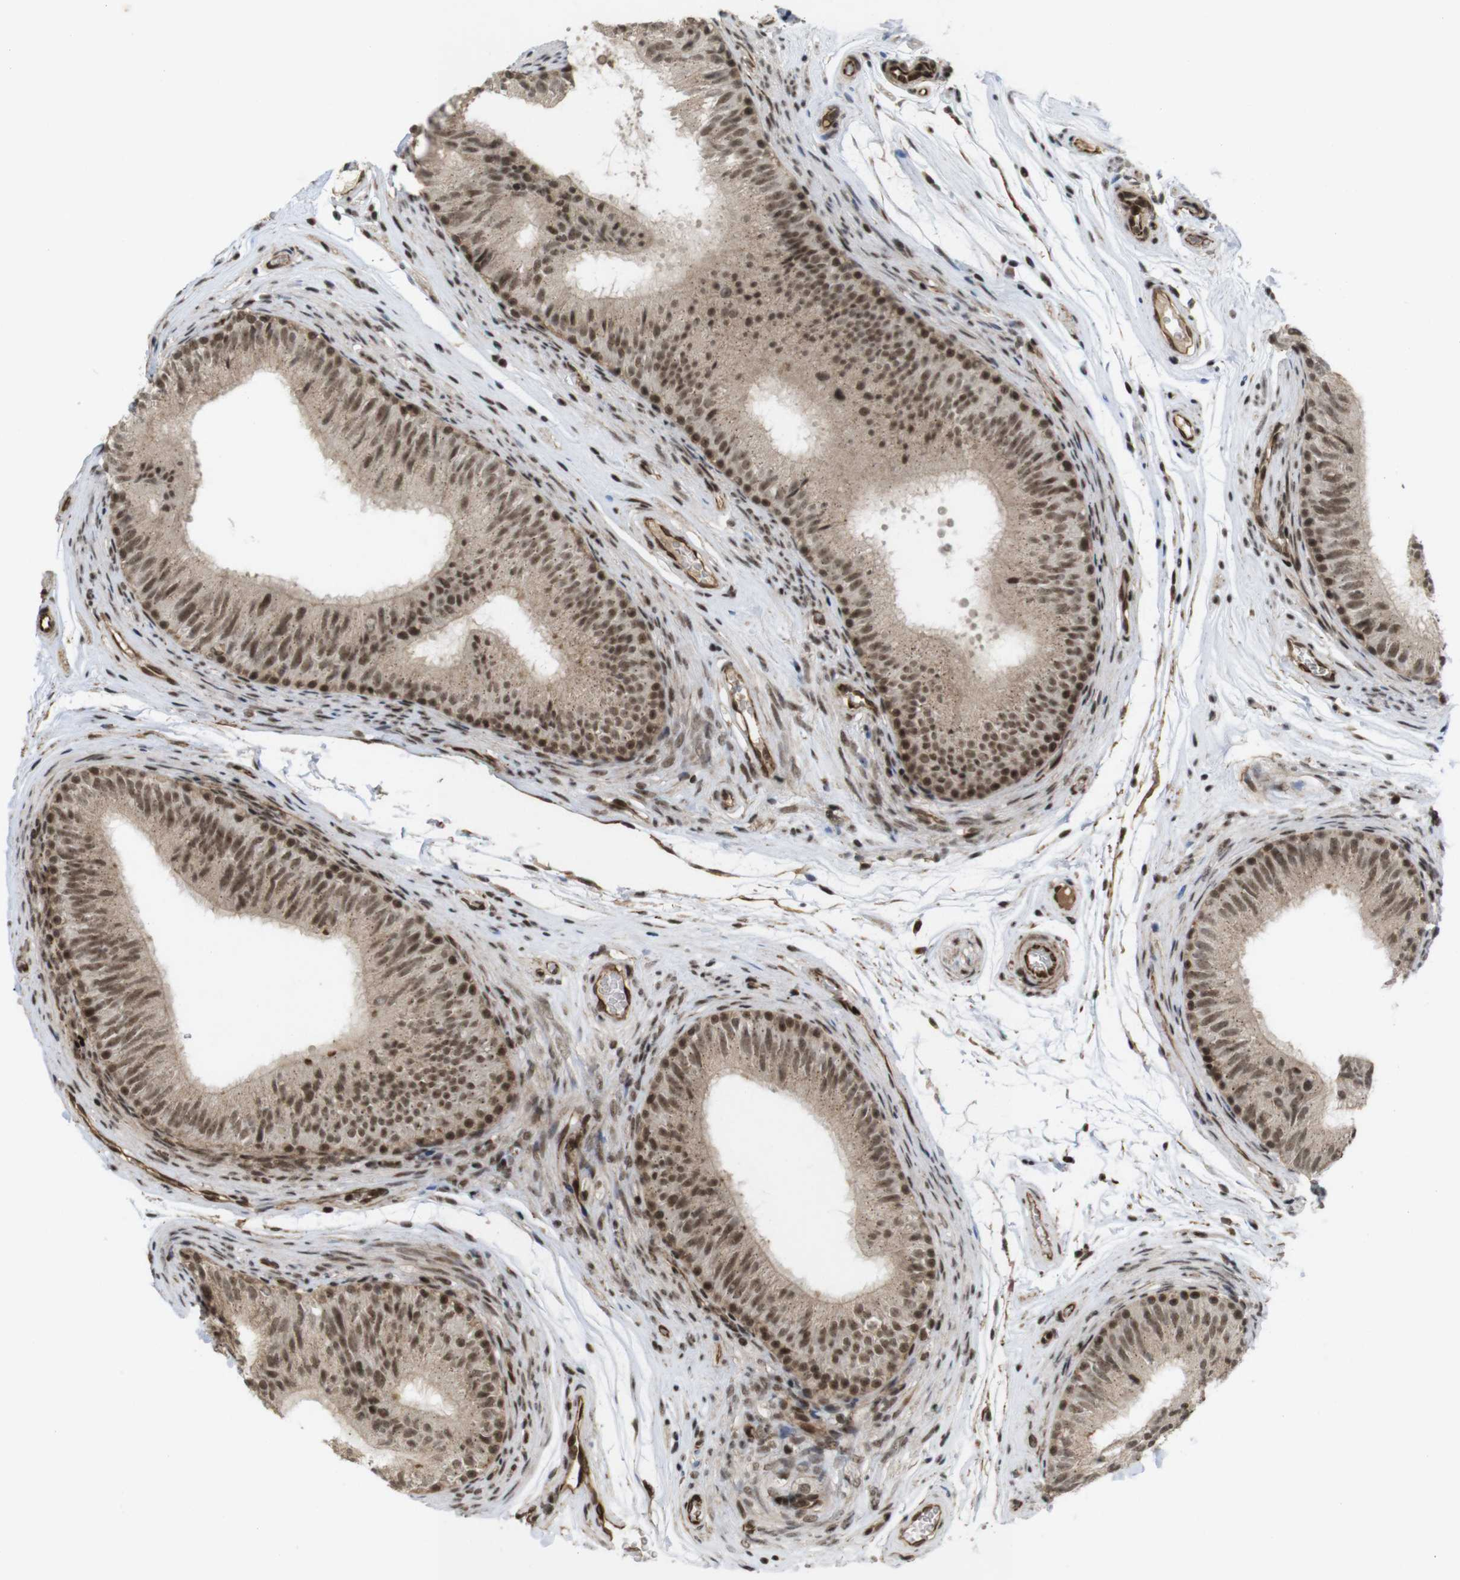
{"staining": {"intensity": "moderate", "quantity": ">75%", "location": "cytoplasmic/membranous,nuclear"}, "tissue": "epididymis", "cell_type": "Glandular cells", "image_type": "normal", "snomed": [{"axis": "morphology", "description": "Normal tissue, NOS"}, {"axis": "topography", "description": "Epididymis"}], "caption": "Epididymis stained with immunohistochemistry (IHC) demonstrates moderate cytoplasmic/membranous,nuclear positivity in about >75% of glandular cells.", "gene": "SP2", "patient": {"sex": "male", "age": 36}}